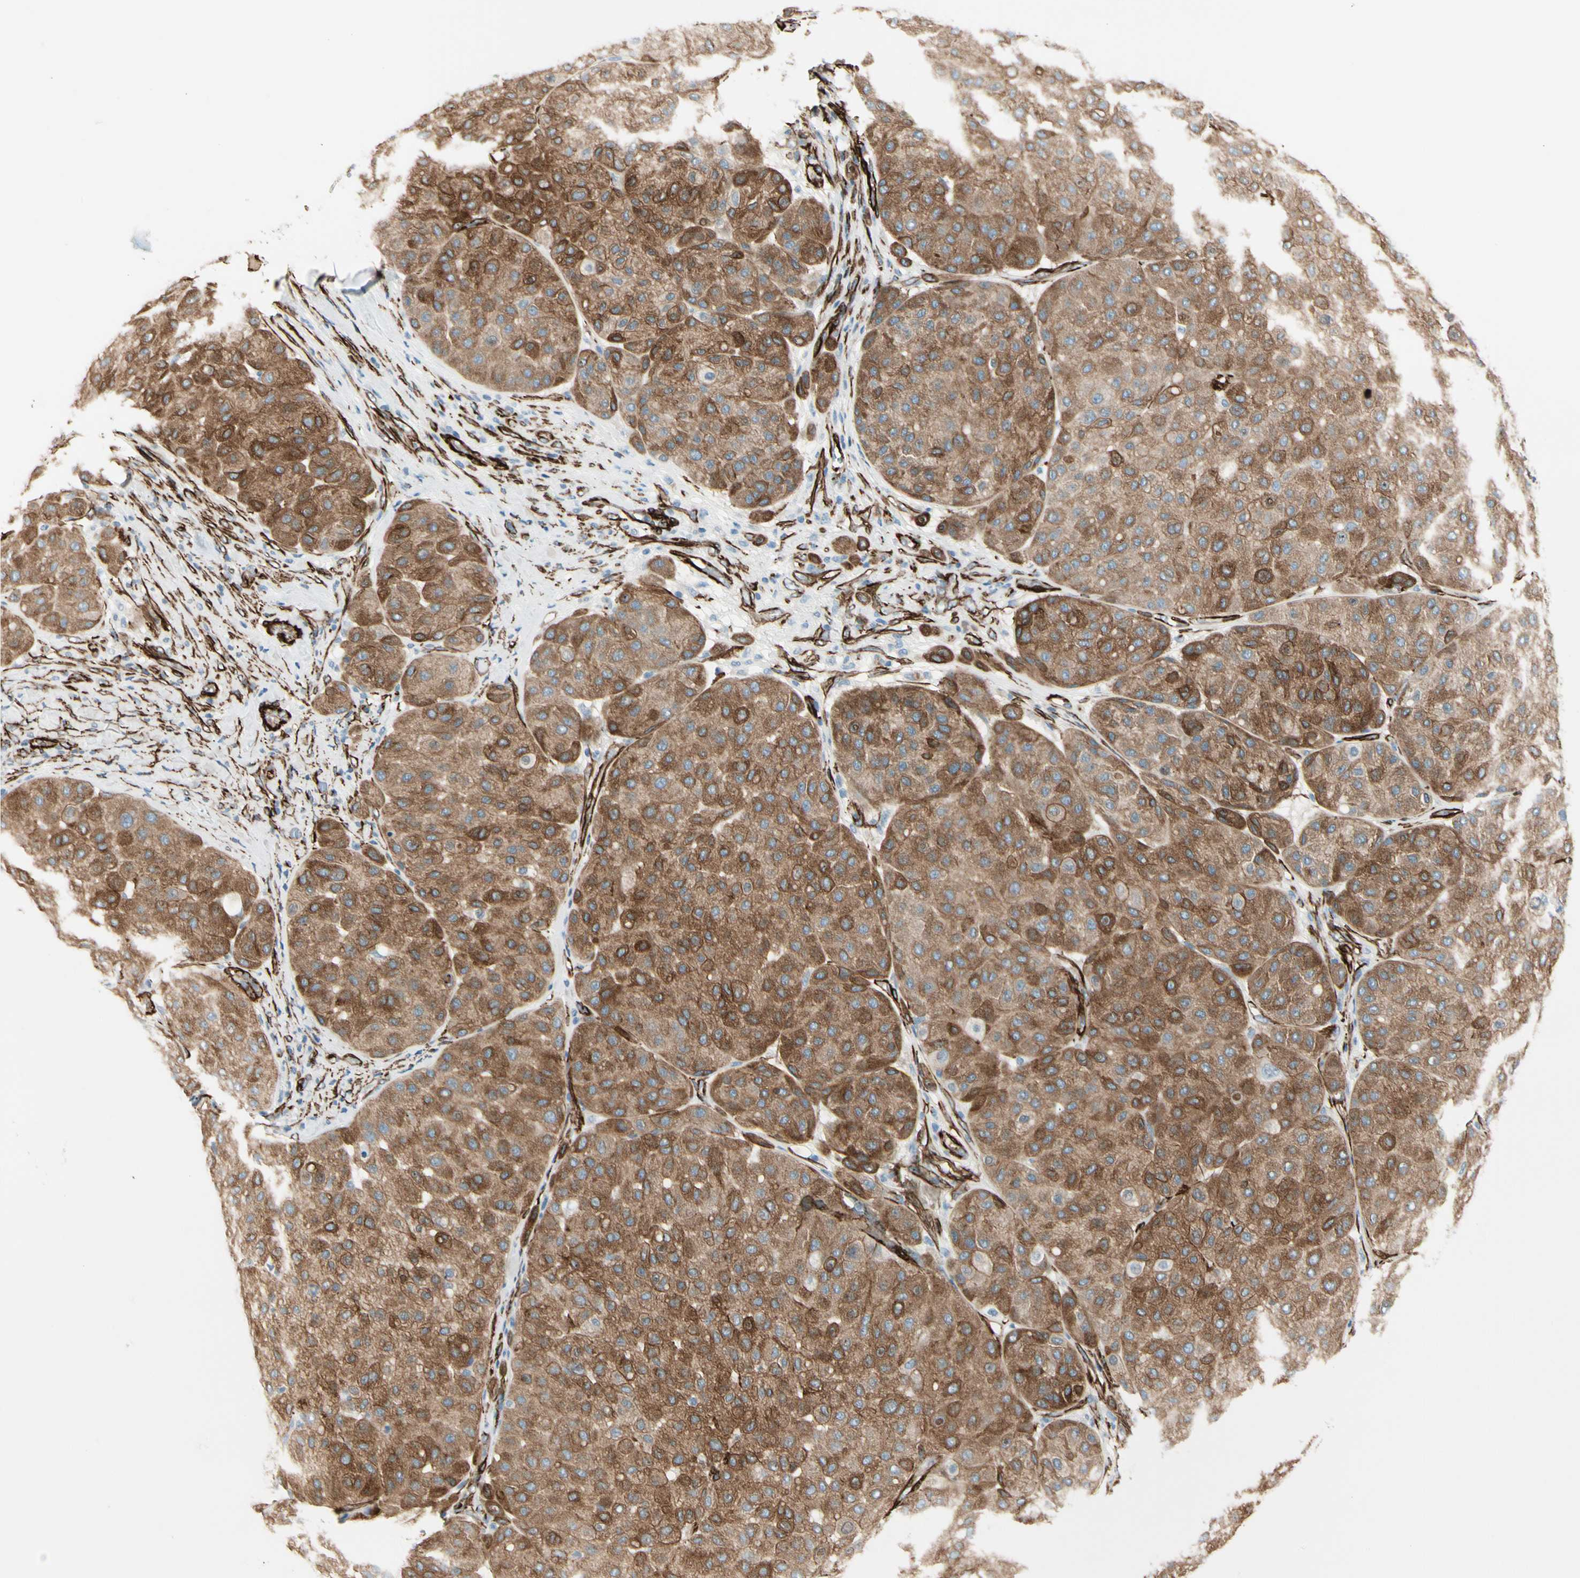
{"staining": {"intensity": "strong", "quantity": ">75%", "location": "cytoplasmic/membranous"}, "tissue": "melanoma", "cell_type": "Tumor cells", "image_type": "cancer", "snomed": [{"axis": "morphology", "description": "Normal tissue, NOS"}, {"axis": "morphology", "description": "Malignant melanoma, Metastatic site"}, {"axis": "topography", "description": "Skin"}], "caption": "The micrograph displays staining of melanoma, revealing strong cytoplasmic/membranous protein staining (brown color) within tumor cells. The staining is performed using DAB (3,3'-diaminobenzidine) brown chromogen to label protein expression. The nuclei are counter-stained blue using hematoxylin.", "gene": "CALD1", "patient": {"sex": "male", "age": 41}}